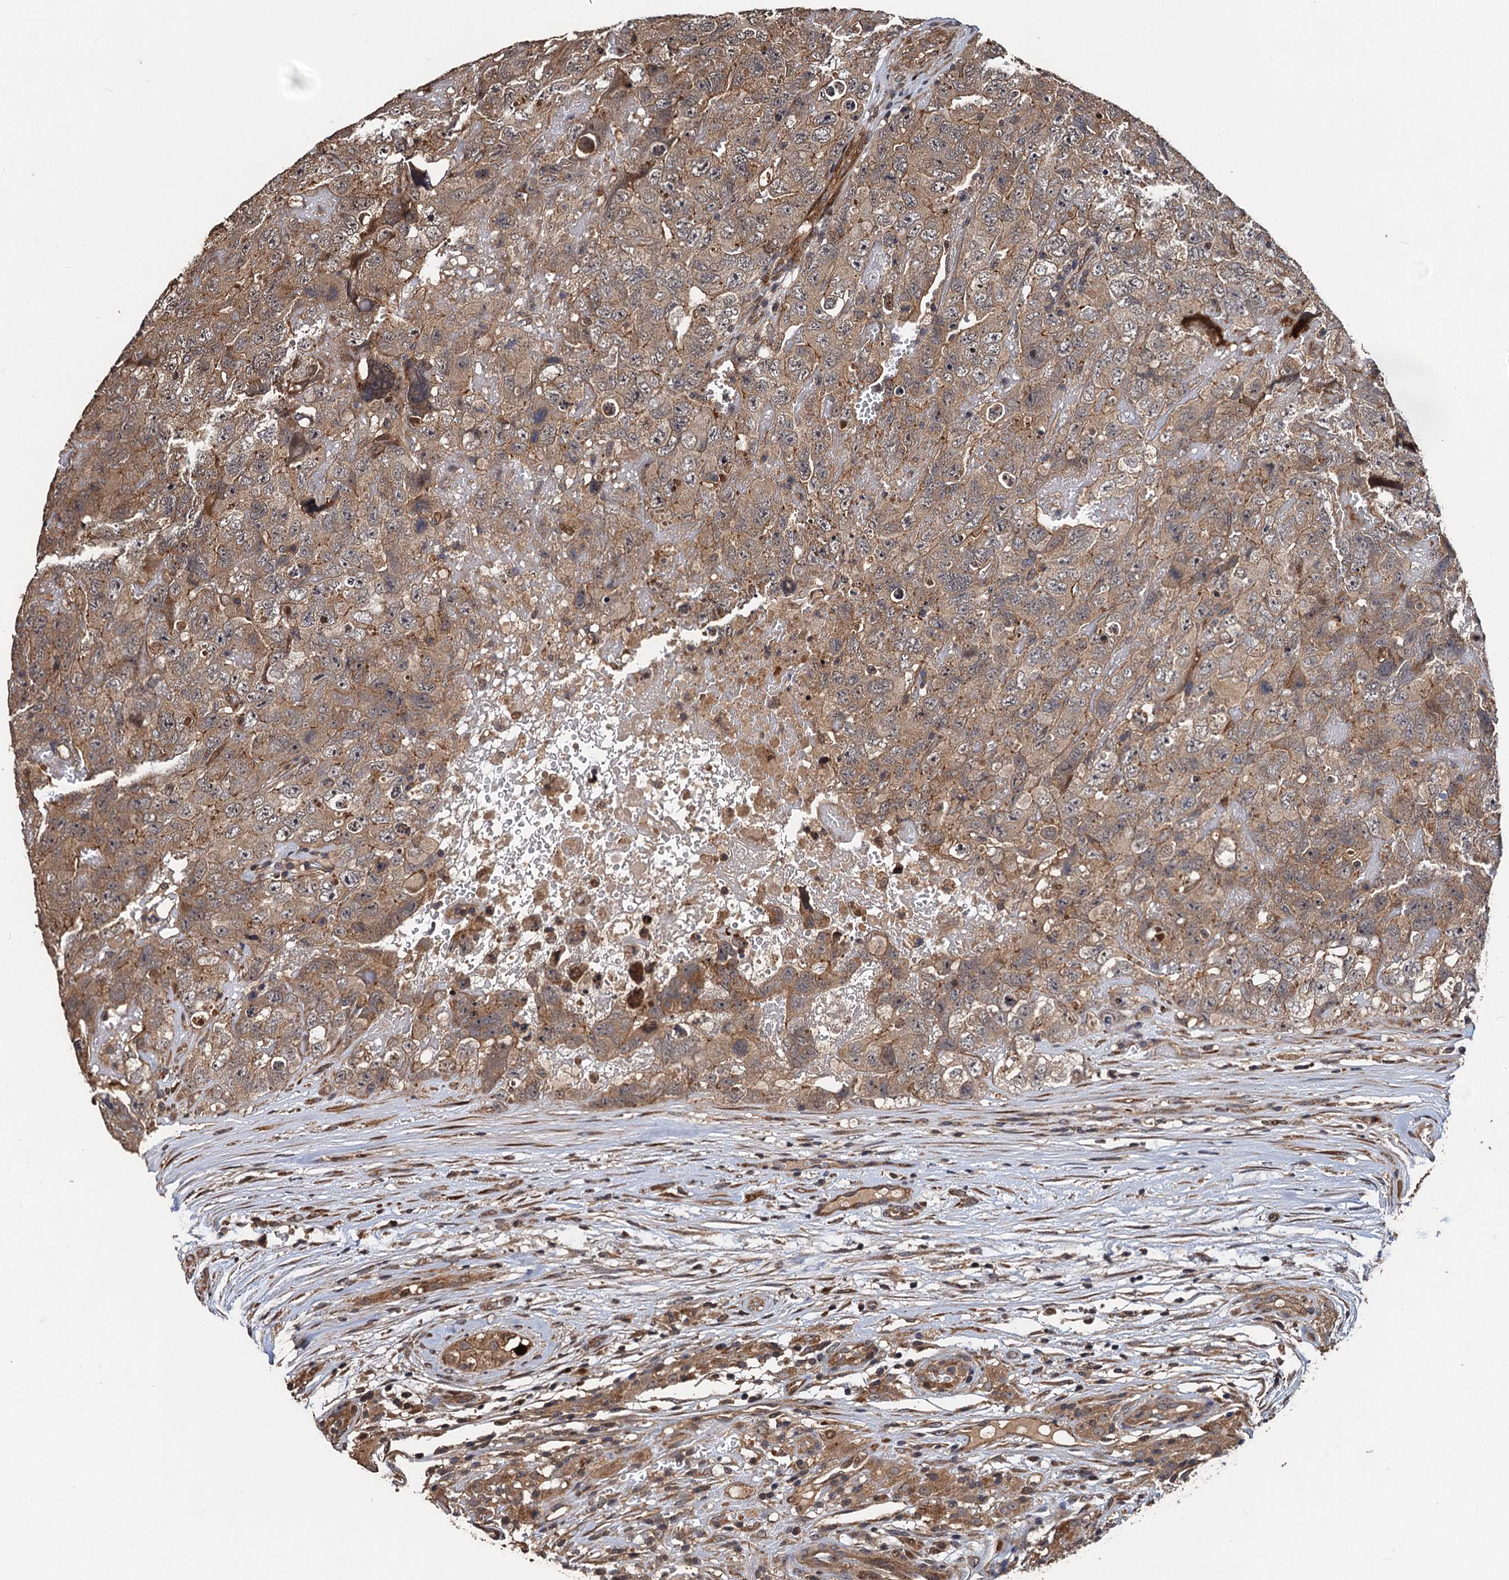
{"staining": {"intensity": "moderate", "quantity": ">75%", "location": "cytoplasmic/membranous"}, "tissue": "testis cancer", "cell_type": "Tumor cells", "image_type": "cancer", "snomed": [{"axis": "morphology", "description": "Carcinoma, Embryonal, NOS"}, {"axis": "topography", "description": "Testis"}], "caption": "This image displays immunohistochemistry staining of human embryonal carcinoma (testis), with medium moderate cytoplasmic/membranous staining in about >75% of tumor cells.", "gene": "TMEM39B", "patient": {"sex": "male", "age": 45}}